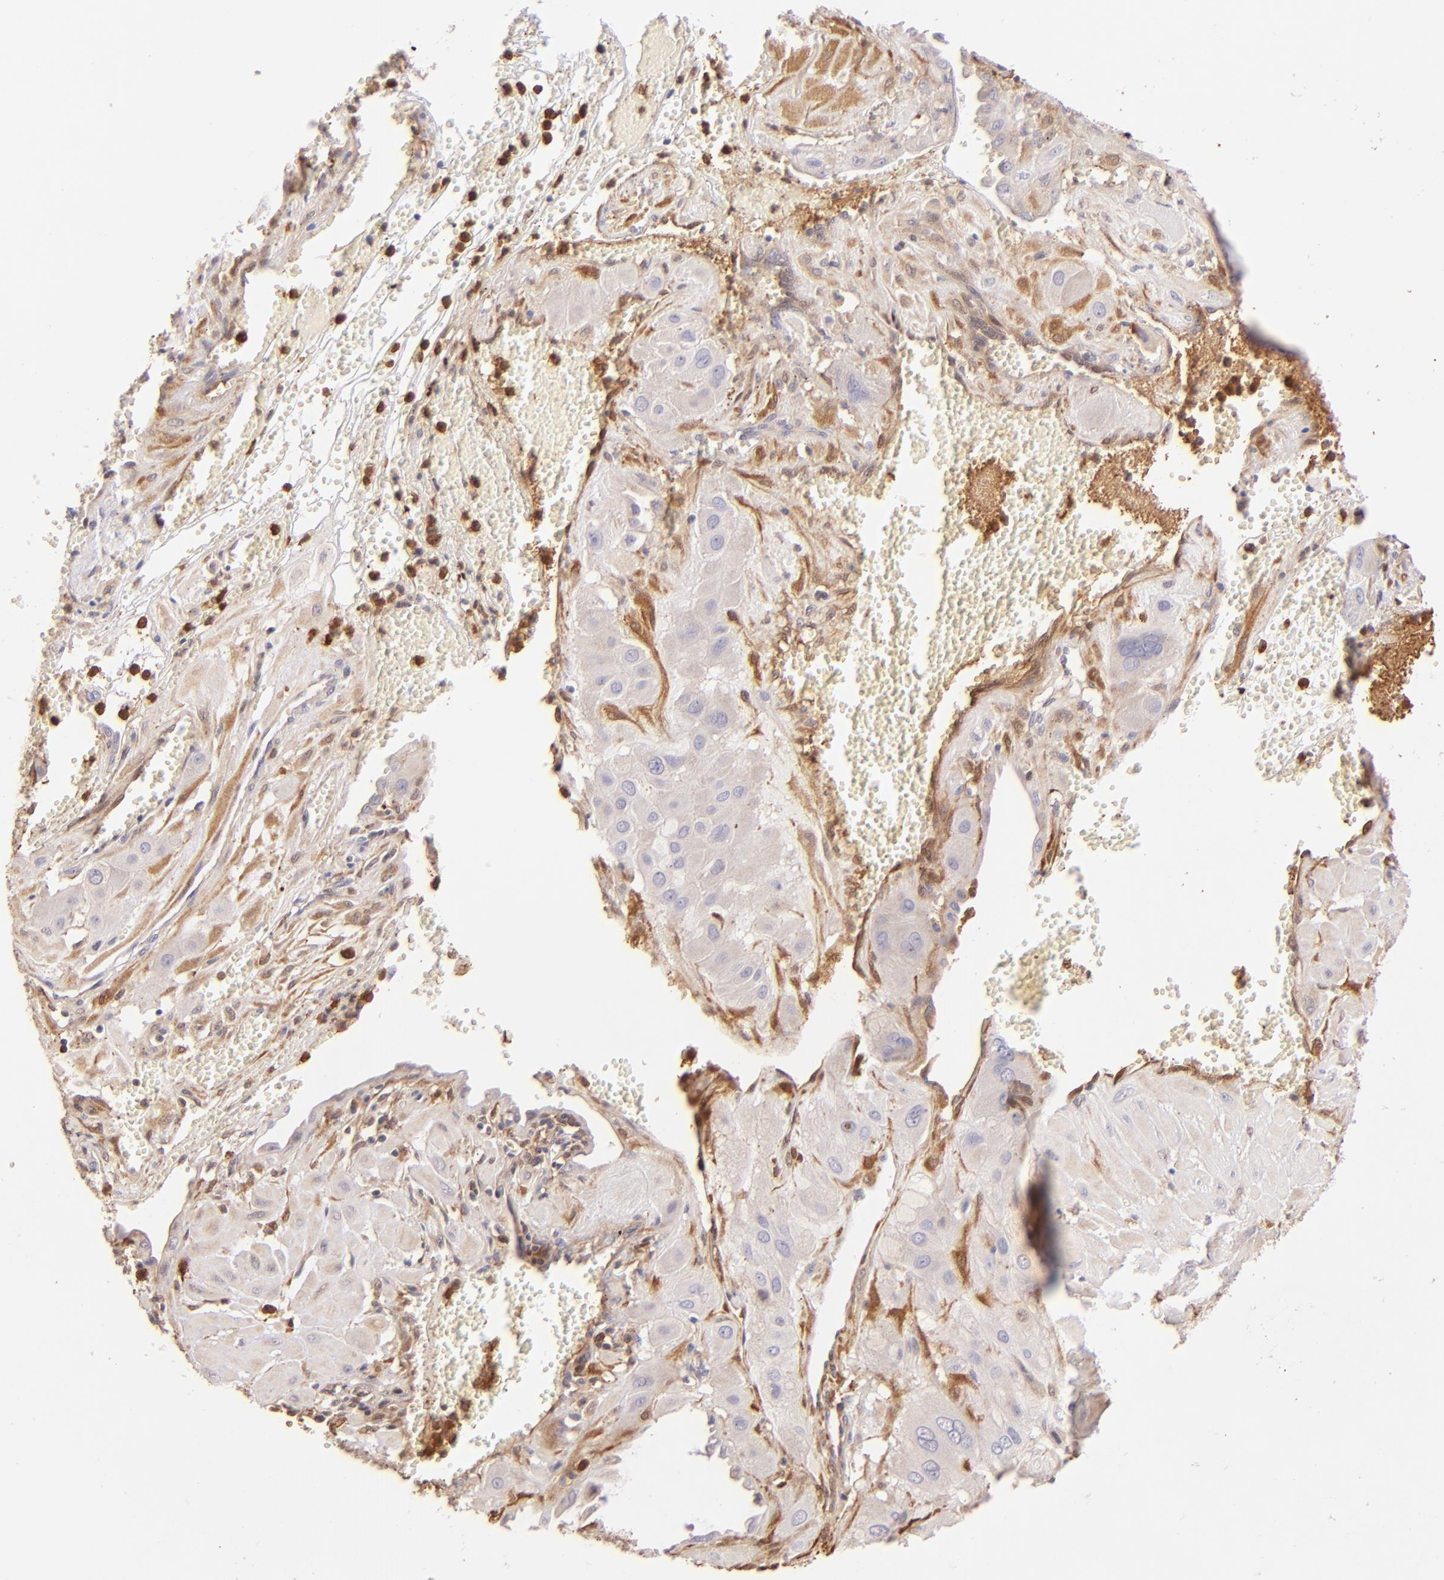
{"staining": {"intensity": "weak", "quantity": "<25%", "location": "cytoplasmic/membranous"}, "tissue": "cervical cancer", "cell_type": "Tumor cells", "image_type": "cancer", "snomed": [{"axis": "morphology", "description": "Squamous cell carcinoma, NOS"}, {"axis": "topography", "description": "Cervix"}], "caption": "This is an immunohistochemistry (IHC) micrograph of human cervical squamous cell carcinoma. There is no positivity in tumor cells.", "gene": "BTK", "patient": {"sex": "female", "age": 34}}